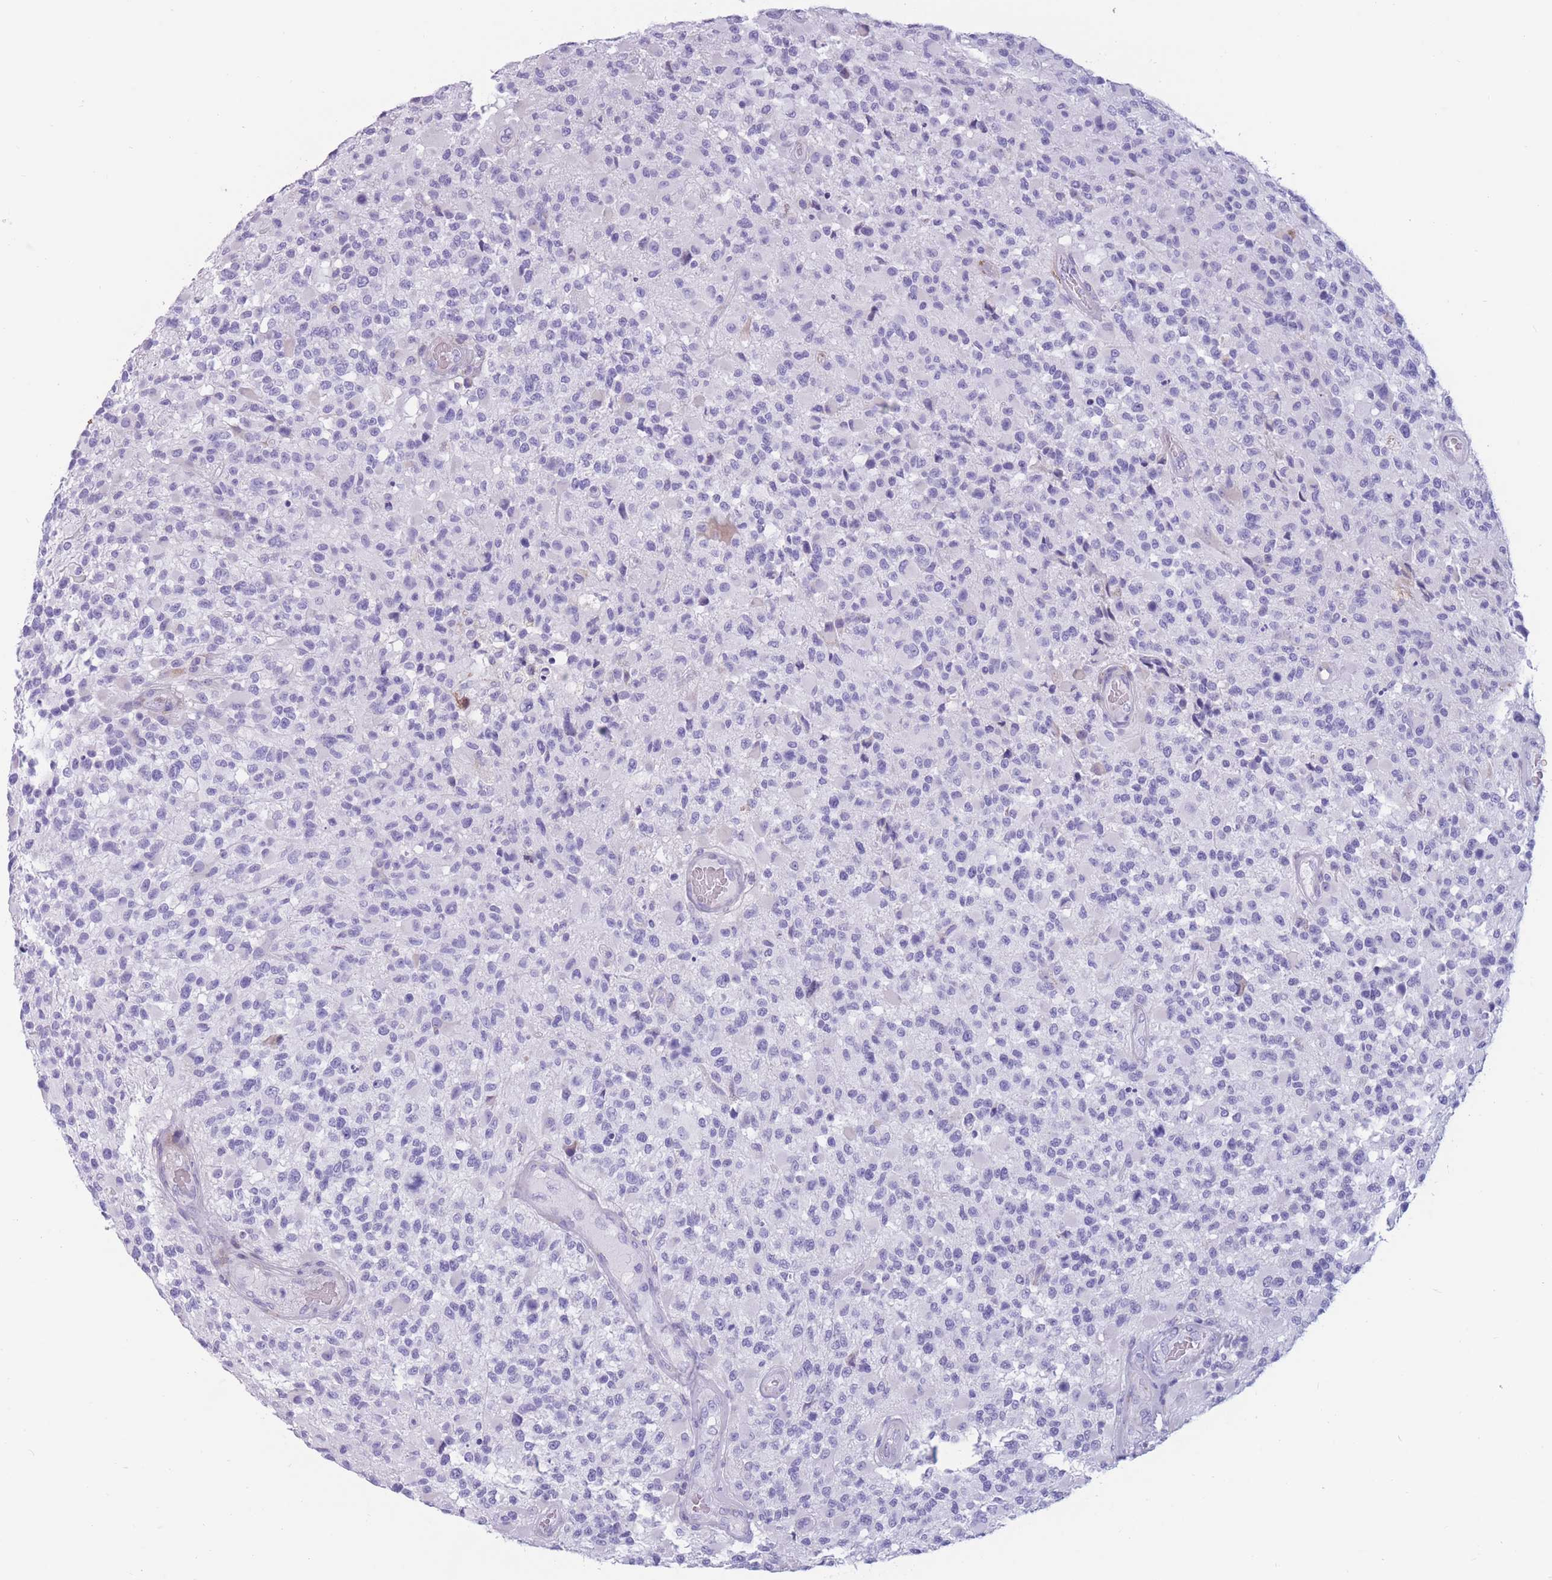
{"staining": {"intensity": "negative", "quantity": "none", "location": "none"}, "tissue": "glioma", "cell_type": "Tumor cells", "image_type": "cancer", "snomed": [{"axis": "morphology", "description": "Glioma, malignant, High grade"}, {"axis": "morphology", "description": "Glioblastoma, NOS"}, {"axis": "topography", "description": "Brain"}], "caption": "Immunohistochemistry (IHC) photomicrograph of human glioma stained for a protein (brown), which shows no positivity in tumor cells. The staining was performed using DAB (3,3'-diaminobenzidine) to visualize the protein expression in brown, while the nuclei were stained in blue with hematoxylin (Magnification: 20x).", "gene": "COL27A1", "patient": {"sex": "male", "age": 60}}